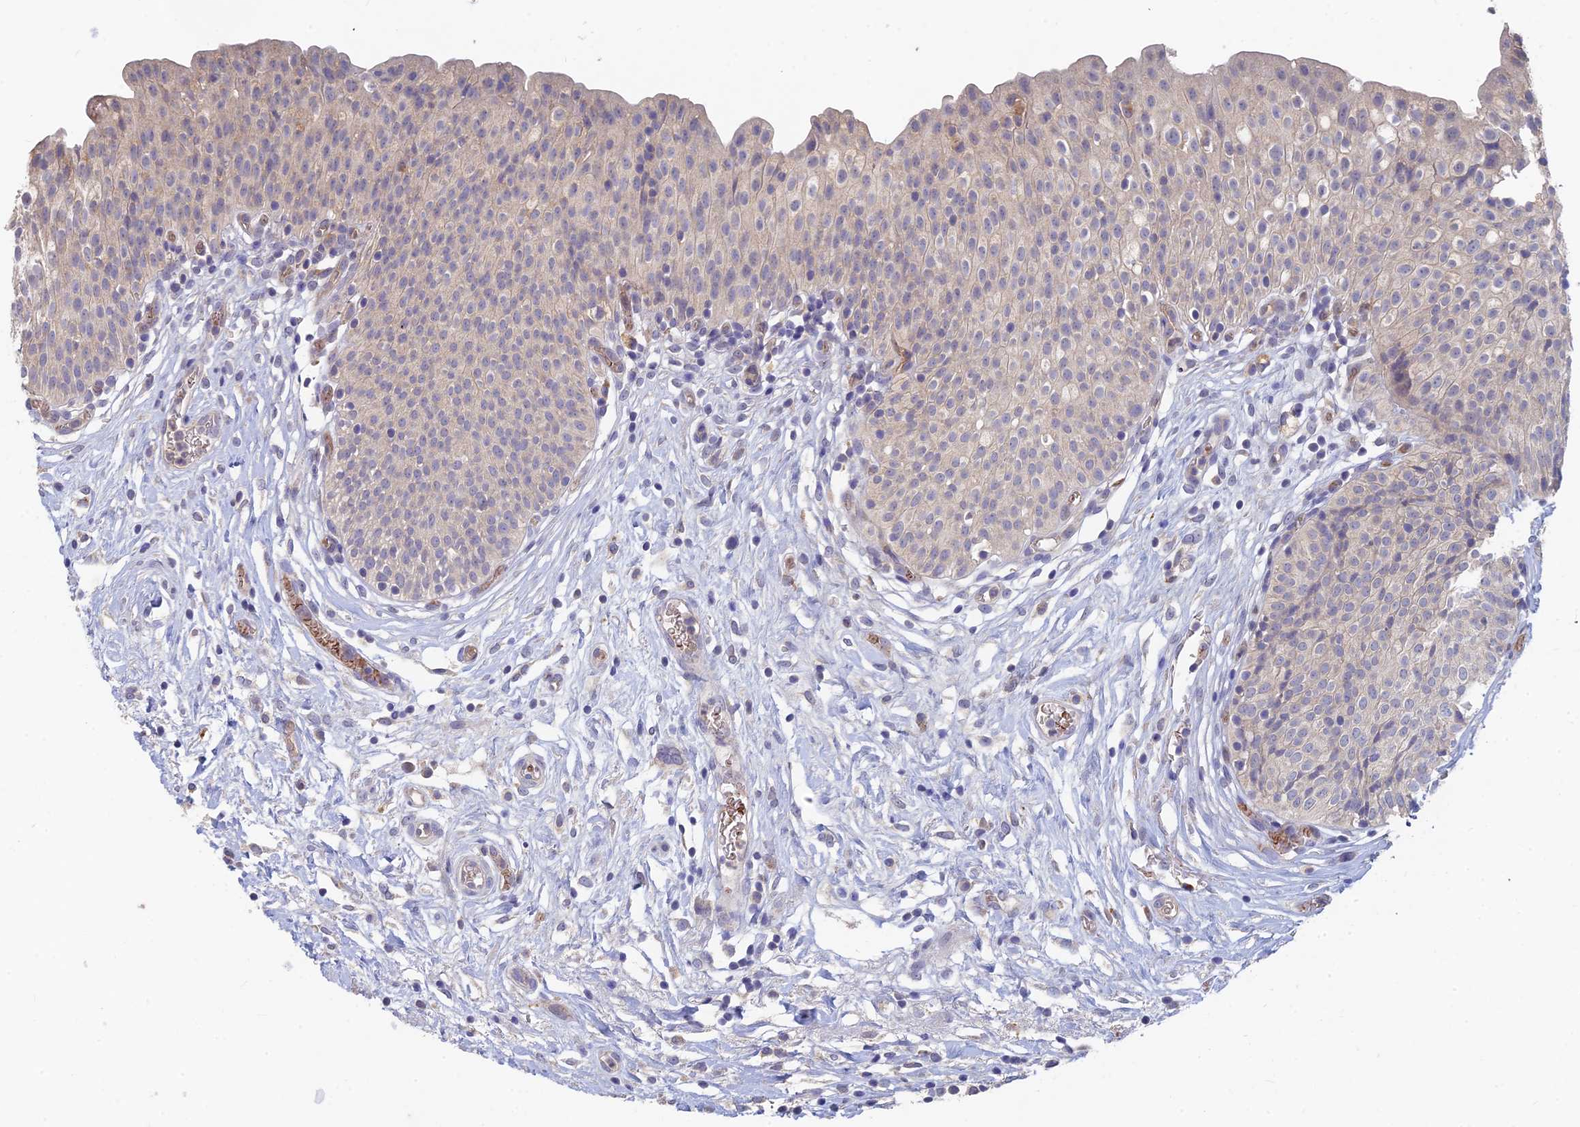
{"staining": {"intensity": "weak", "quantity": "<25%", "location": "cytoplasmic/membranous"}, "tissue": "urinary bladder", "cell_type": "Urothelial cells", "image_type": "normal", "snomed": [{"axis": "morphology", "description": "Normal tissue, NOS"}, {"axis": "topography", "description": "Urinary bladder"}], "caption": "High magnification brightfield microscopy of normal urinary bladder stained with DAB (brown) and counterstained with hematoxylin (blue): urothelial cells show no significant expression. (Immunohistochemistry, brightfield microscopy, high magnification).", "gene": "ARRDC1", "patient": {"sex": "male", "age": 55}}